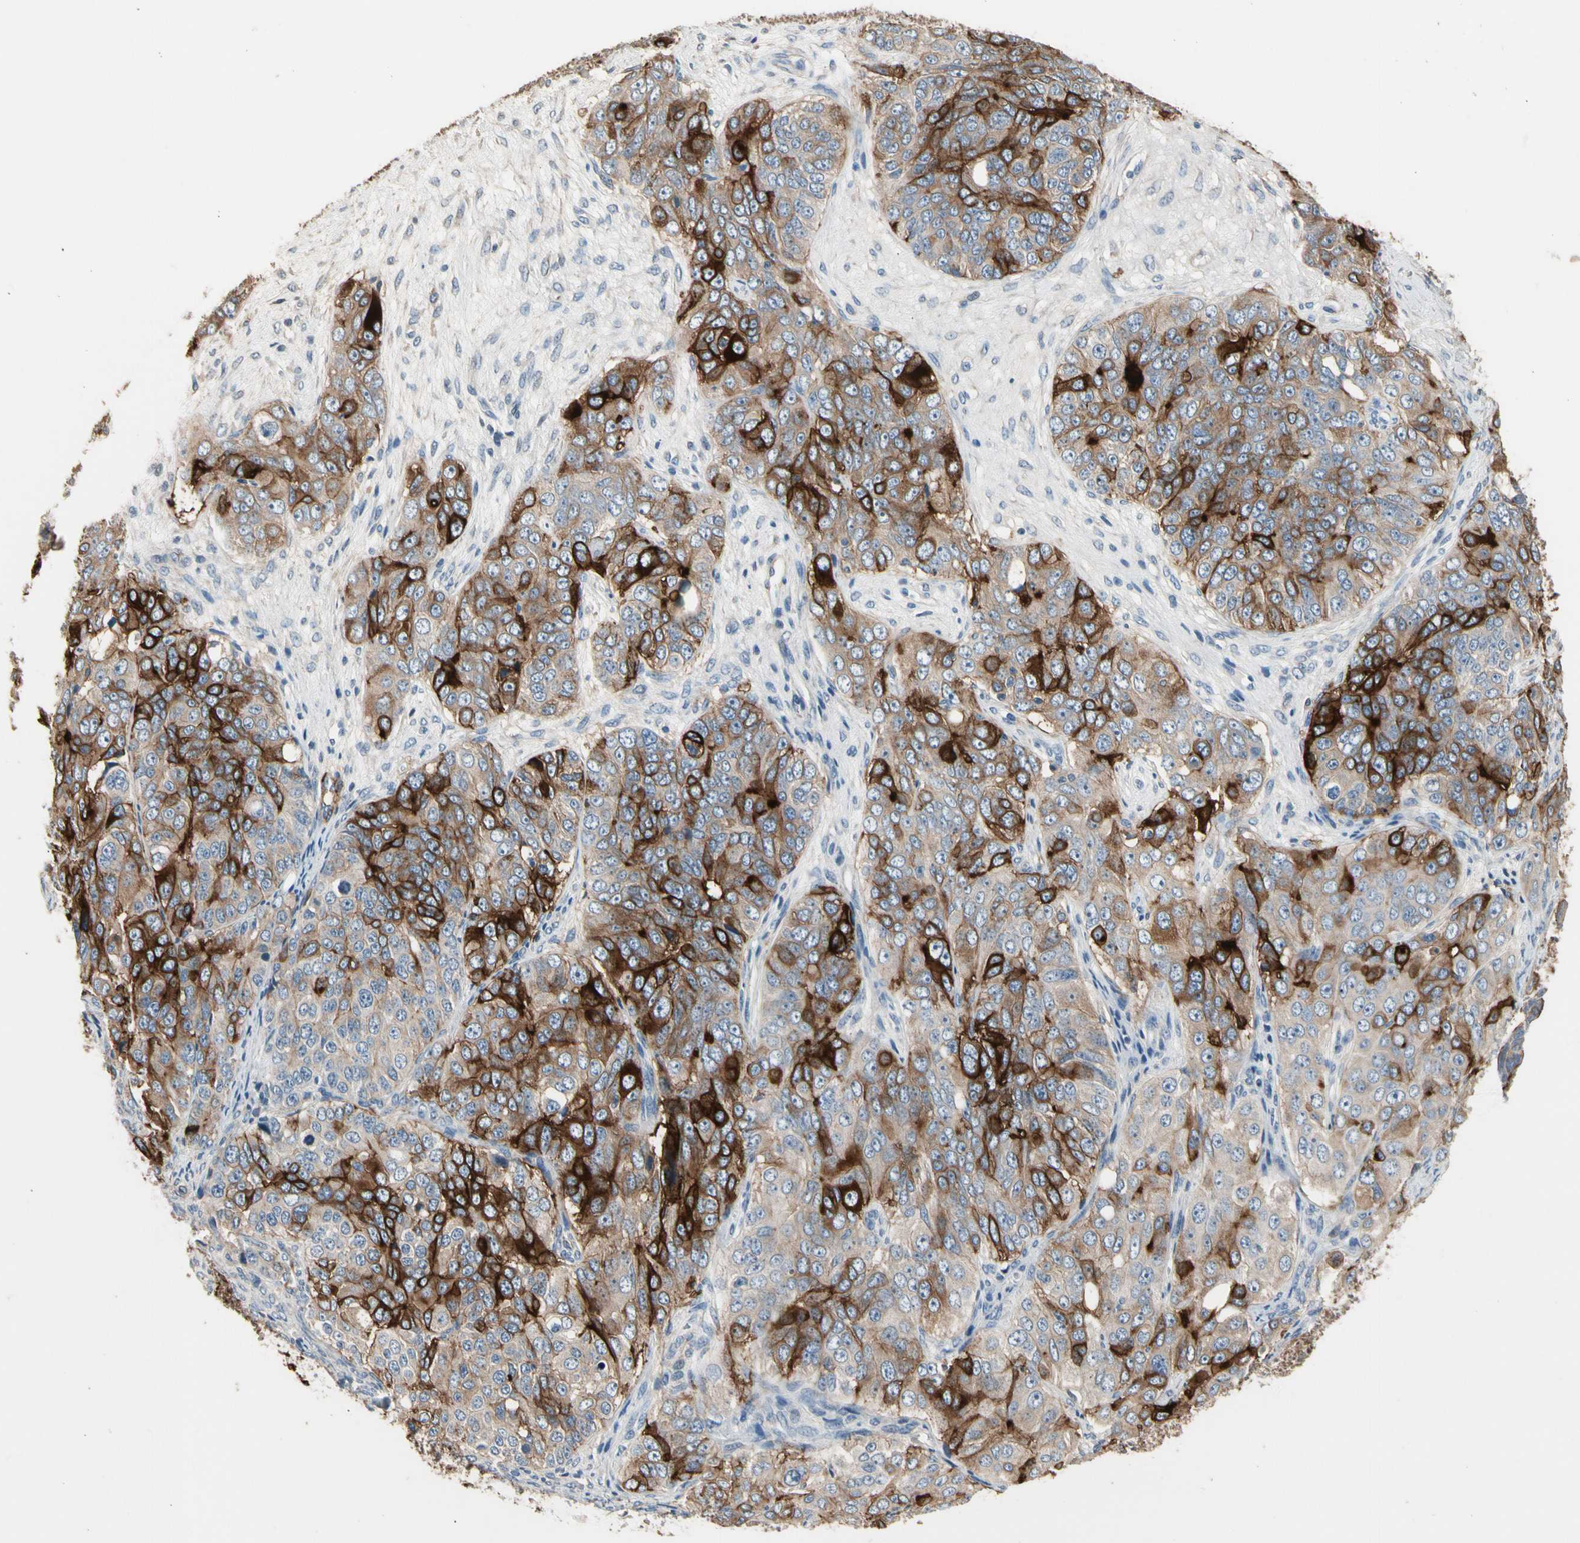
{"staining": {"intensity": "strong", "quantity": ">75%", "location": "cytoplasmic/membranous"}, "tissue": "ovarian cancer", "cell_type": "Tumor cells", "image_type": "cancer", "snomed": [{"axis": "morphology", "description": "Carcinoma, endometroid"}, {"axis": "topography", "description": "Ovary"}], "caption": "Immunohistochemistry (IHC) (DAB (3,3'-diaminobenzidine)) staining of human ovarian cancer (endometroid carcinoma) reveals strong cytoplasmic/membranous protein expression in approximately >75% of tumor cells. Nuclei are stained in blue.", "gene": "SUSD2", "patient": {"sex": "female", "age": 51}}